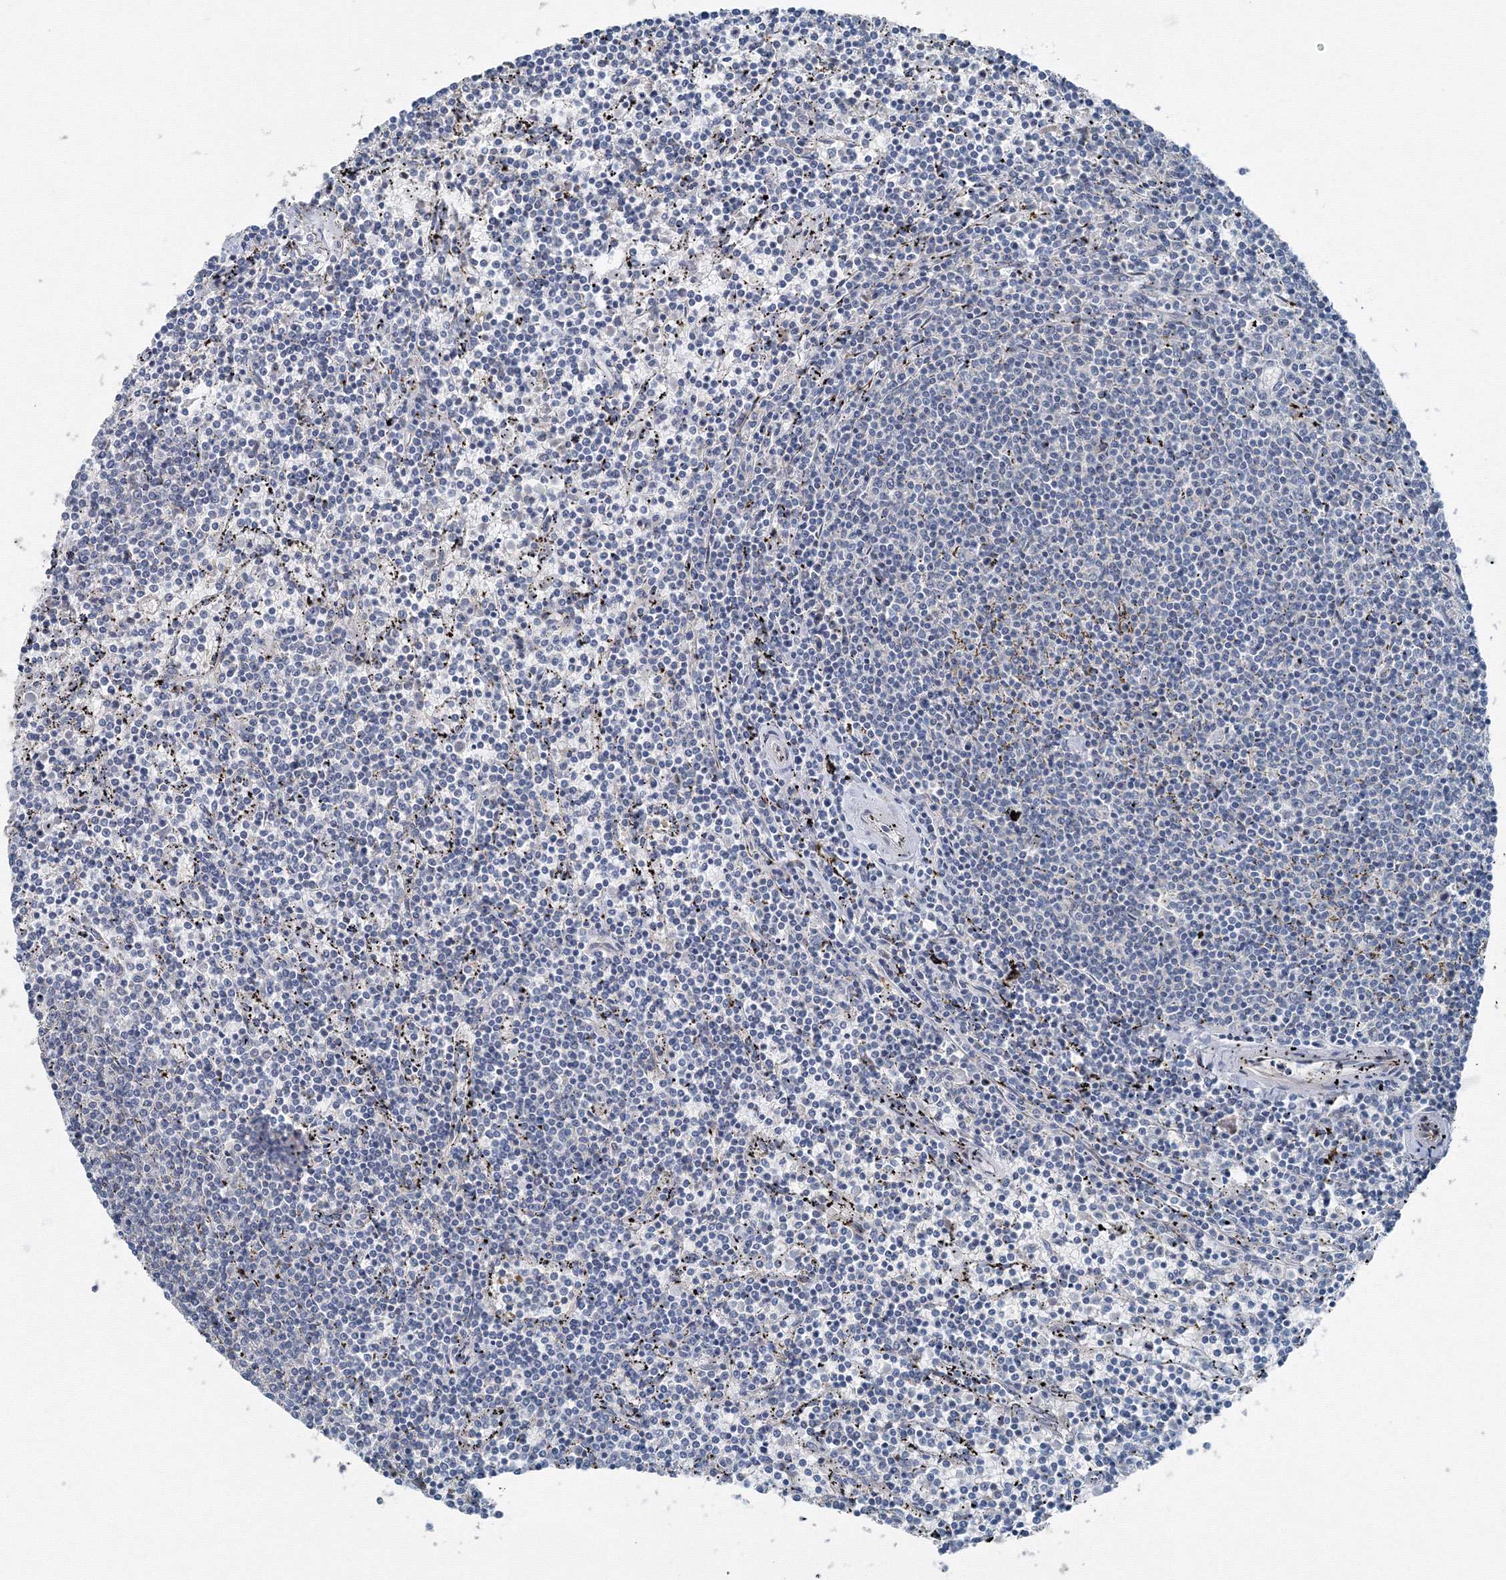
{"staining": {"intensity": "negative", "quantity": "none", "location": "none"}, "tissue": "lymphoma", "cell_type": "Tumor cells", "image_type": "cancer", "snomed": [{"axis": "morphology", "description": "Malignant lymphoma, non-Hodgkin's type, Low grade"}, {"axis": "topography", "description": "Spleen"}], "caption": "Immunohistochemical staining of human low-grade malignant lymphoma, non-Hodgkin's type displays no significant positivity in tumor cells.", "gene": "AASDH", "patient": {"sex": "female", "age": 50}}